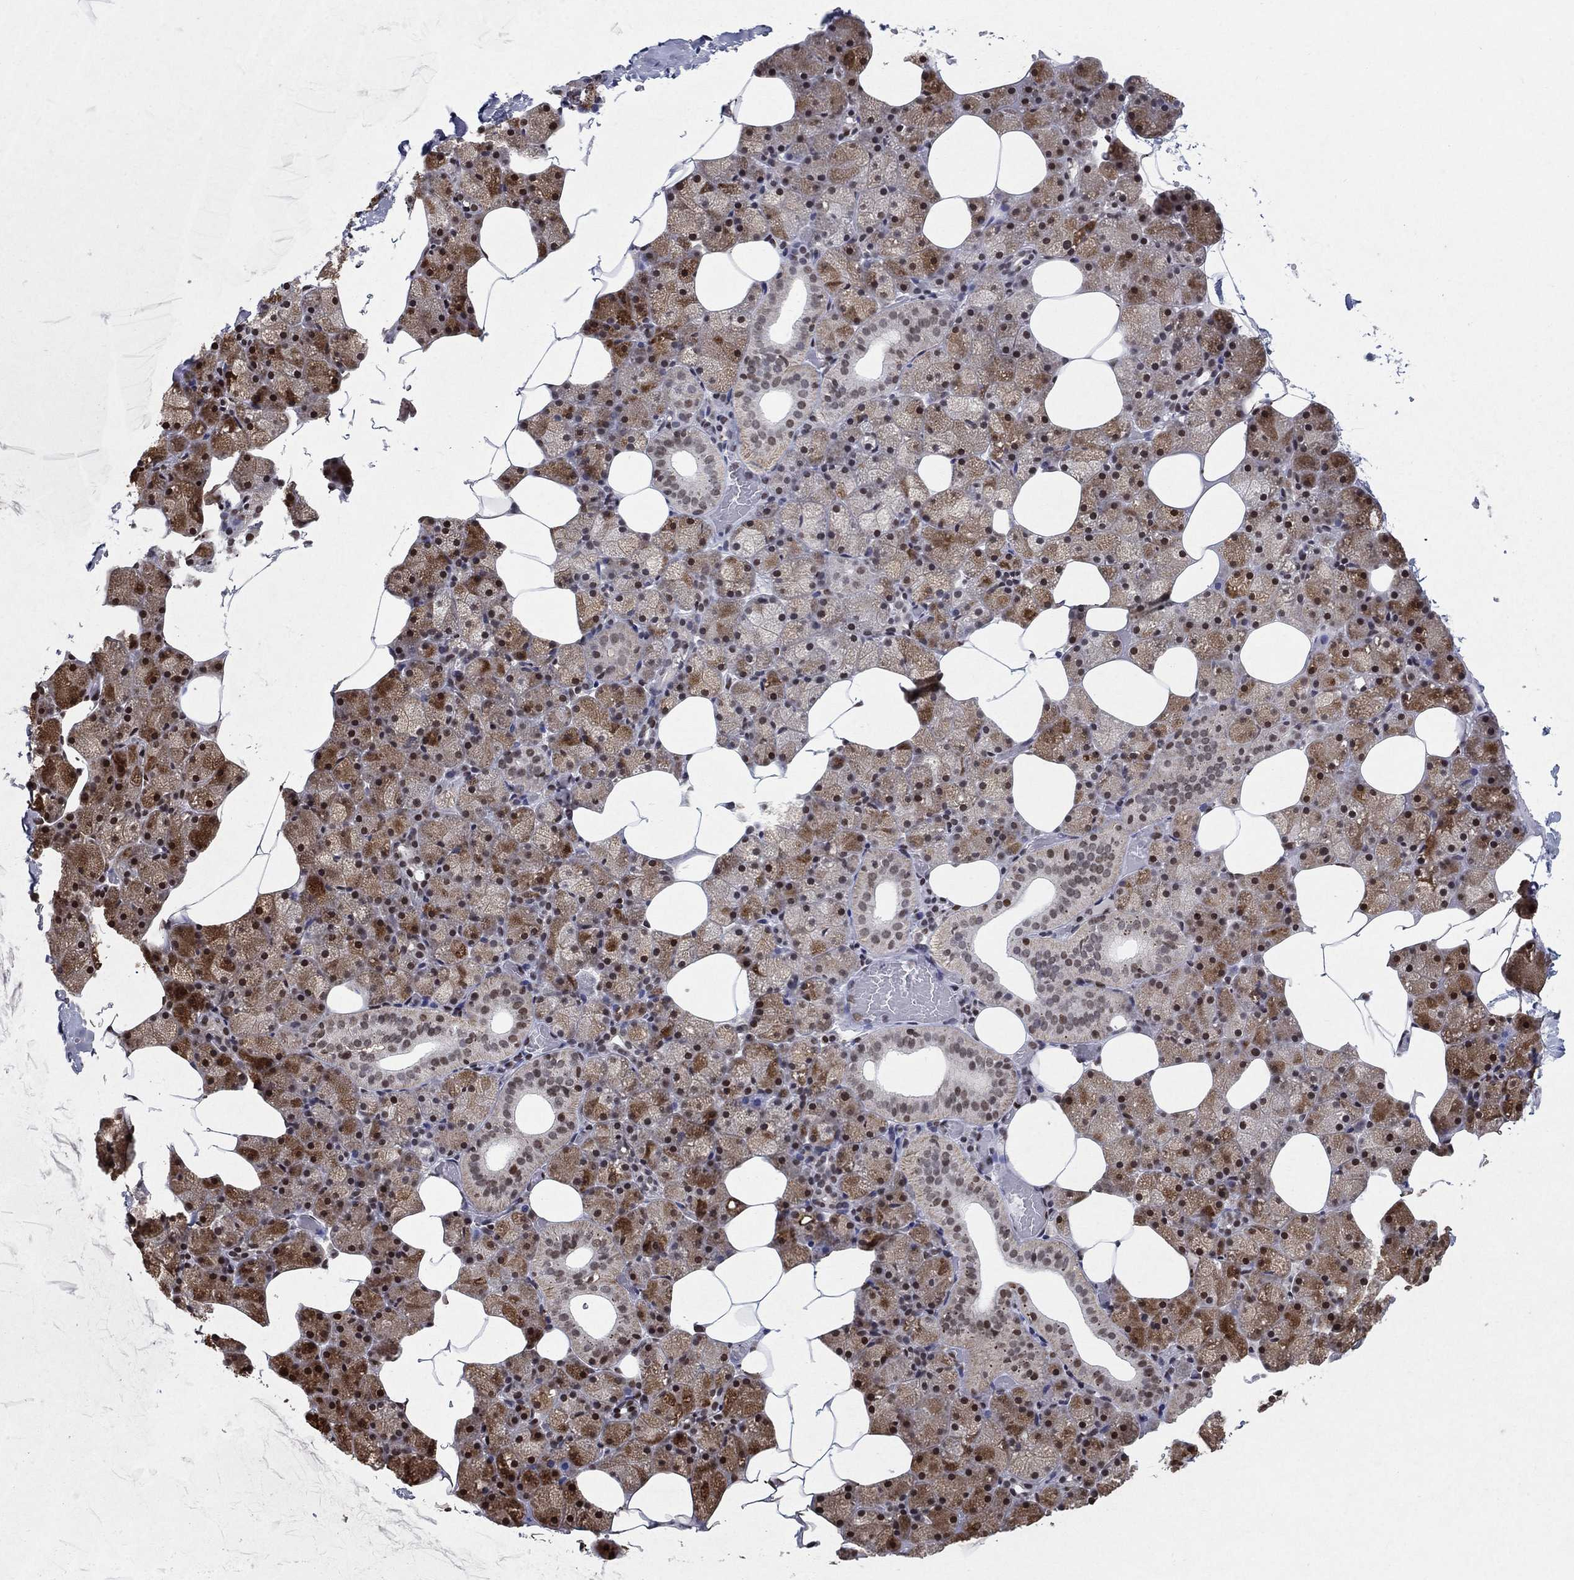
{"staining": {"intensity": "strong", "quantity": "<25%", "location": "cytoplasmic/membranous,nuclear"}, "tissue": "salivary gland", "cell_type": "Glandular cells", "image_type": "normal", "snomed": [{"axis": "morphology", "description": "Normal tissue, NOS"}, {"axis": "topography", "description": "Salivary gland"}], "caption": "Immunohistochemical staining of unremarkable human salivary gland displays medium levels of strong cytoplasmic/membranous,nuclear positivity in approximately <25% of glandular cells.", "gene": "CENPE", "patient": {"sex": "male", "age": 38}}